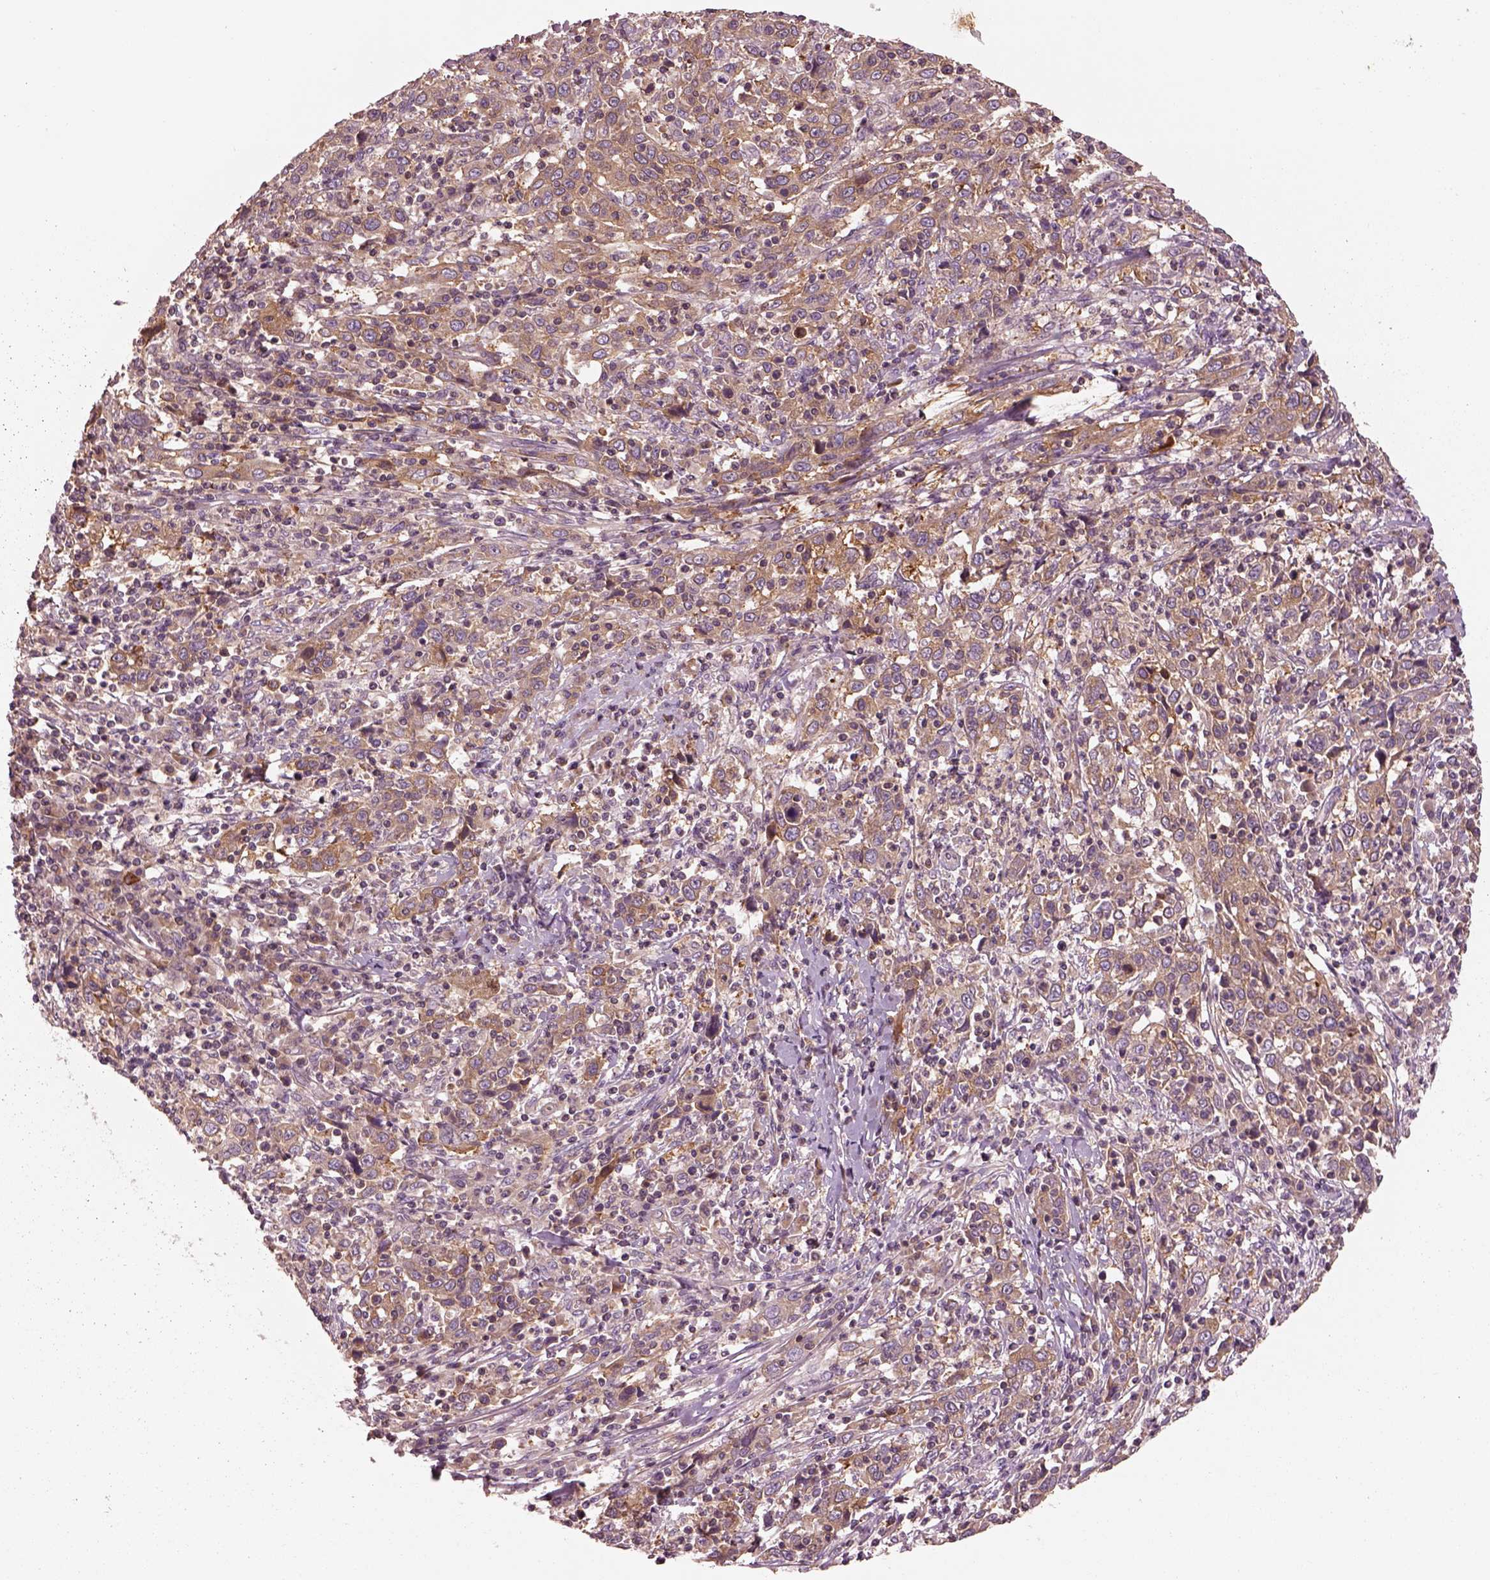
{"staining": {"intensity": "moderate", "quantity": ">75%", "location": "cytoplasmic/membranous"}, "tissue": "cervical cancer", "cell_type": "Tumor cells", "image_type": "cancer", "snomed": [{"axis": "morphology", "description": "Squamous cell carcinoma, NOS"}, {"axis": "topography", "description": "Cervix"}], "caption": "Immunohistochemistry (IHC) staining of cervical squamous cell carcinoma, which exhibits medium levels of moderate cytoplasmic/membranous staining in approximately >75% of tumor cells indicating moderate cytoplasmic/membranous protein staining. The staining was performed using DAB (3,3'-diaminobenzidine) (brown) for protein detection and nuclei were counterstained in hematoxylin (blue).", "gene": "CAD", "patient": {"sex": "female", "age": 46}}